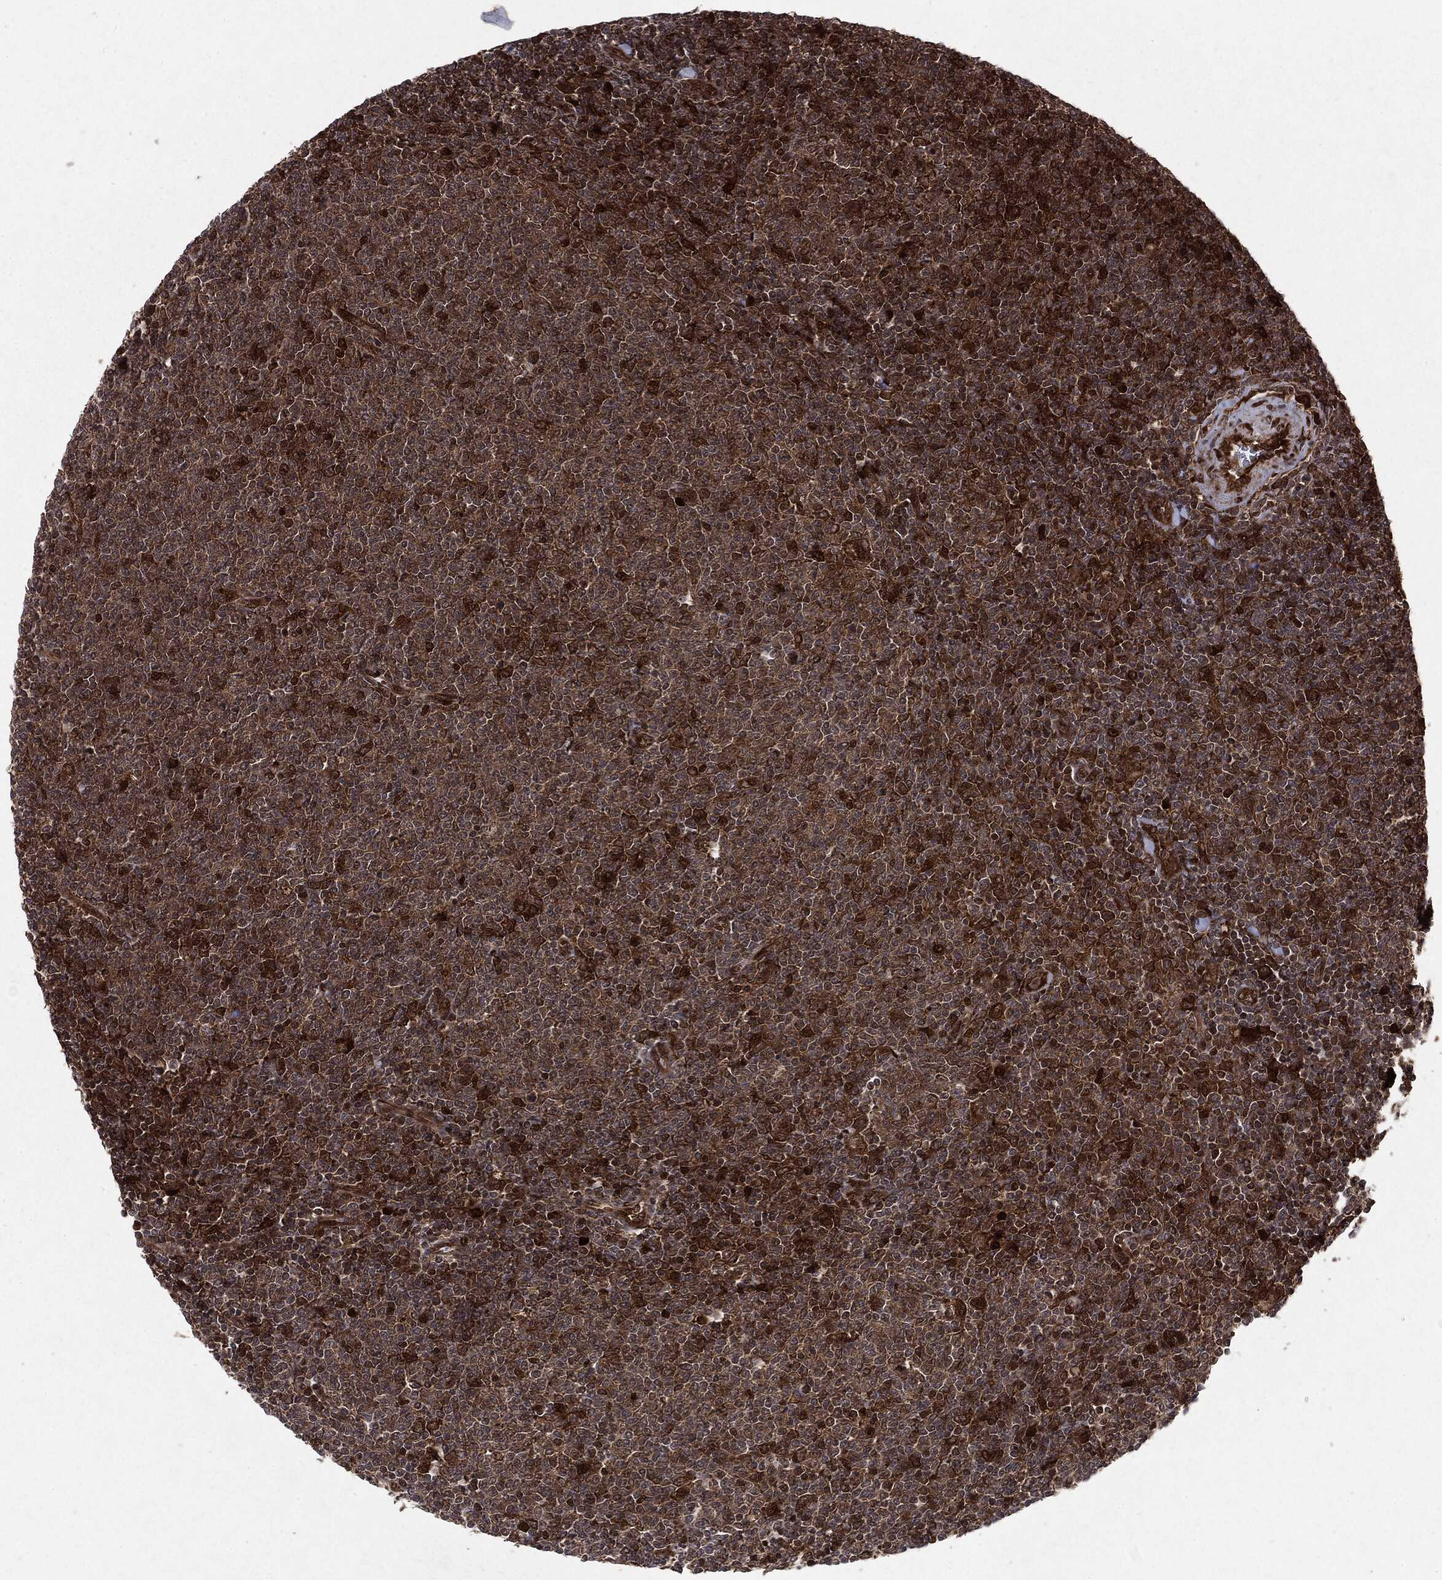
{"staining": {"intensity": "moderate", "quantity": ">75%", "location": "cytoplasmic/membranous"}, "tissue": "lymphoma", "cell_type": "Tumor cells", "image_type": "cancer", "snomed": [{"axis": "morphology", "description": "Malignant lymphoma, non-Hodgkin's type, Low grade"}, {"axis": "topography", "description": "Lymph node"}], "caption": "Tumor cells exhibit medium levels of moderate cytoplasmic/membranous expression in about >75% of cells in malignant lymphoma, non-Hodgkin's type (low-grade). (Stains: DAB in brown, nuclei in blue, Microscopy: brightfield microscopy at high magnification).", "gene": "OTUB1", "patient": {"sex": "male", "age": 52}}